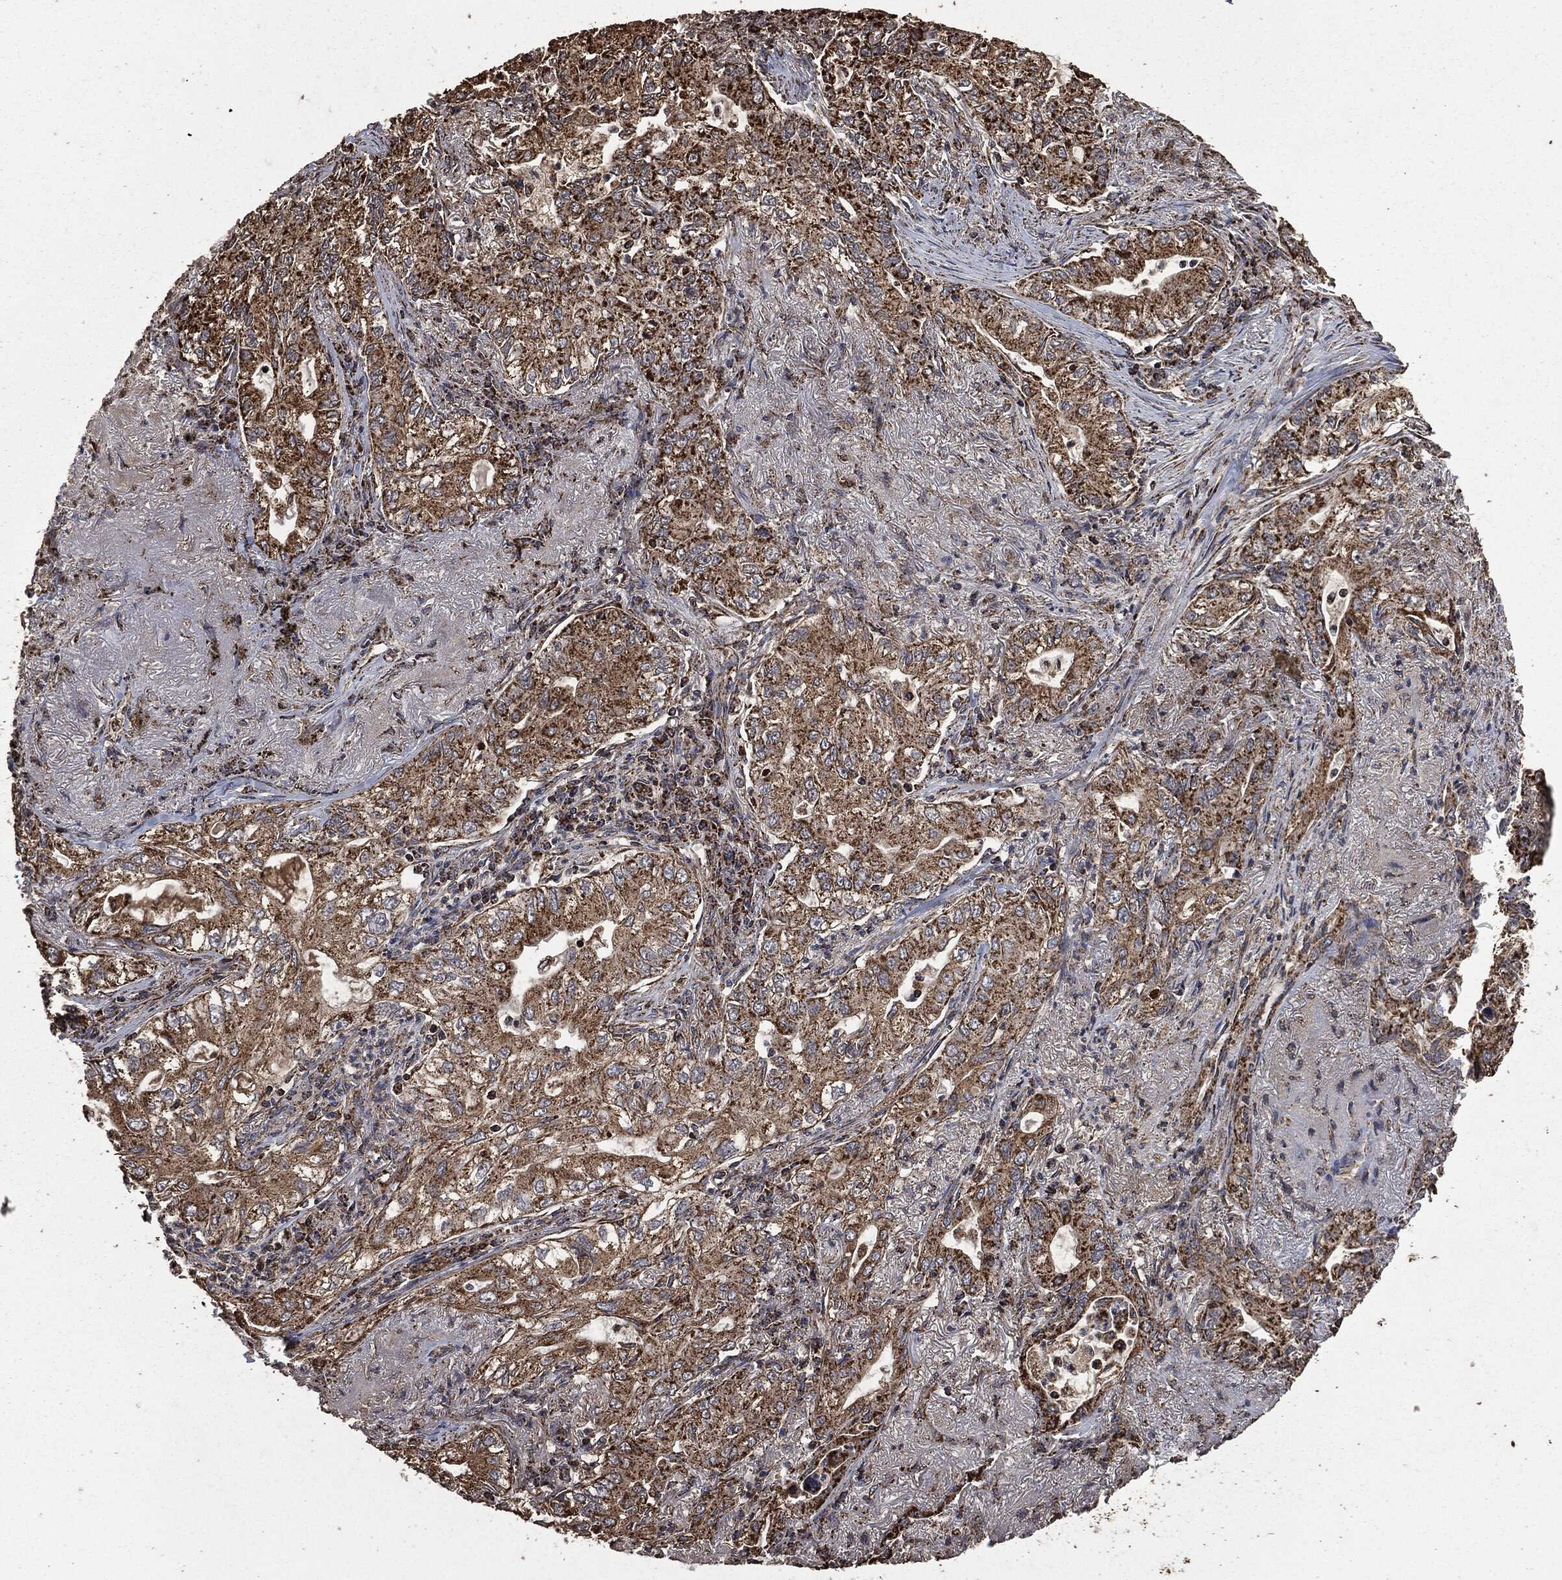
{"staining": {"intensity": "strong", "quantity": ">75%", "location": "cytoplasmic/membranous"}, "tissue": "lung cancer", "cell_type": "Tumor cells", "image_type": "cancer", "snomed": [{"axis": "morphology", "description": "Adenocarcinoma, NOS"}, {"axis": "topography", "description": "Lung"}], "caption": "Immunohistochemistry image of human lung cancer stained for a protein (brown), which displays high levels of strong cytoplasmic/membranous positivity in about >75% of tumor cells.", "gene": "LIG3", "patient": {"sex": "female", "age": 73}}